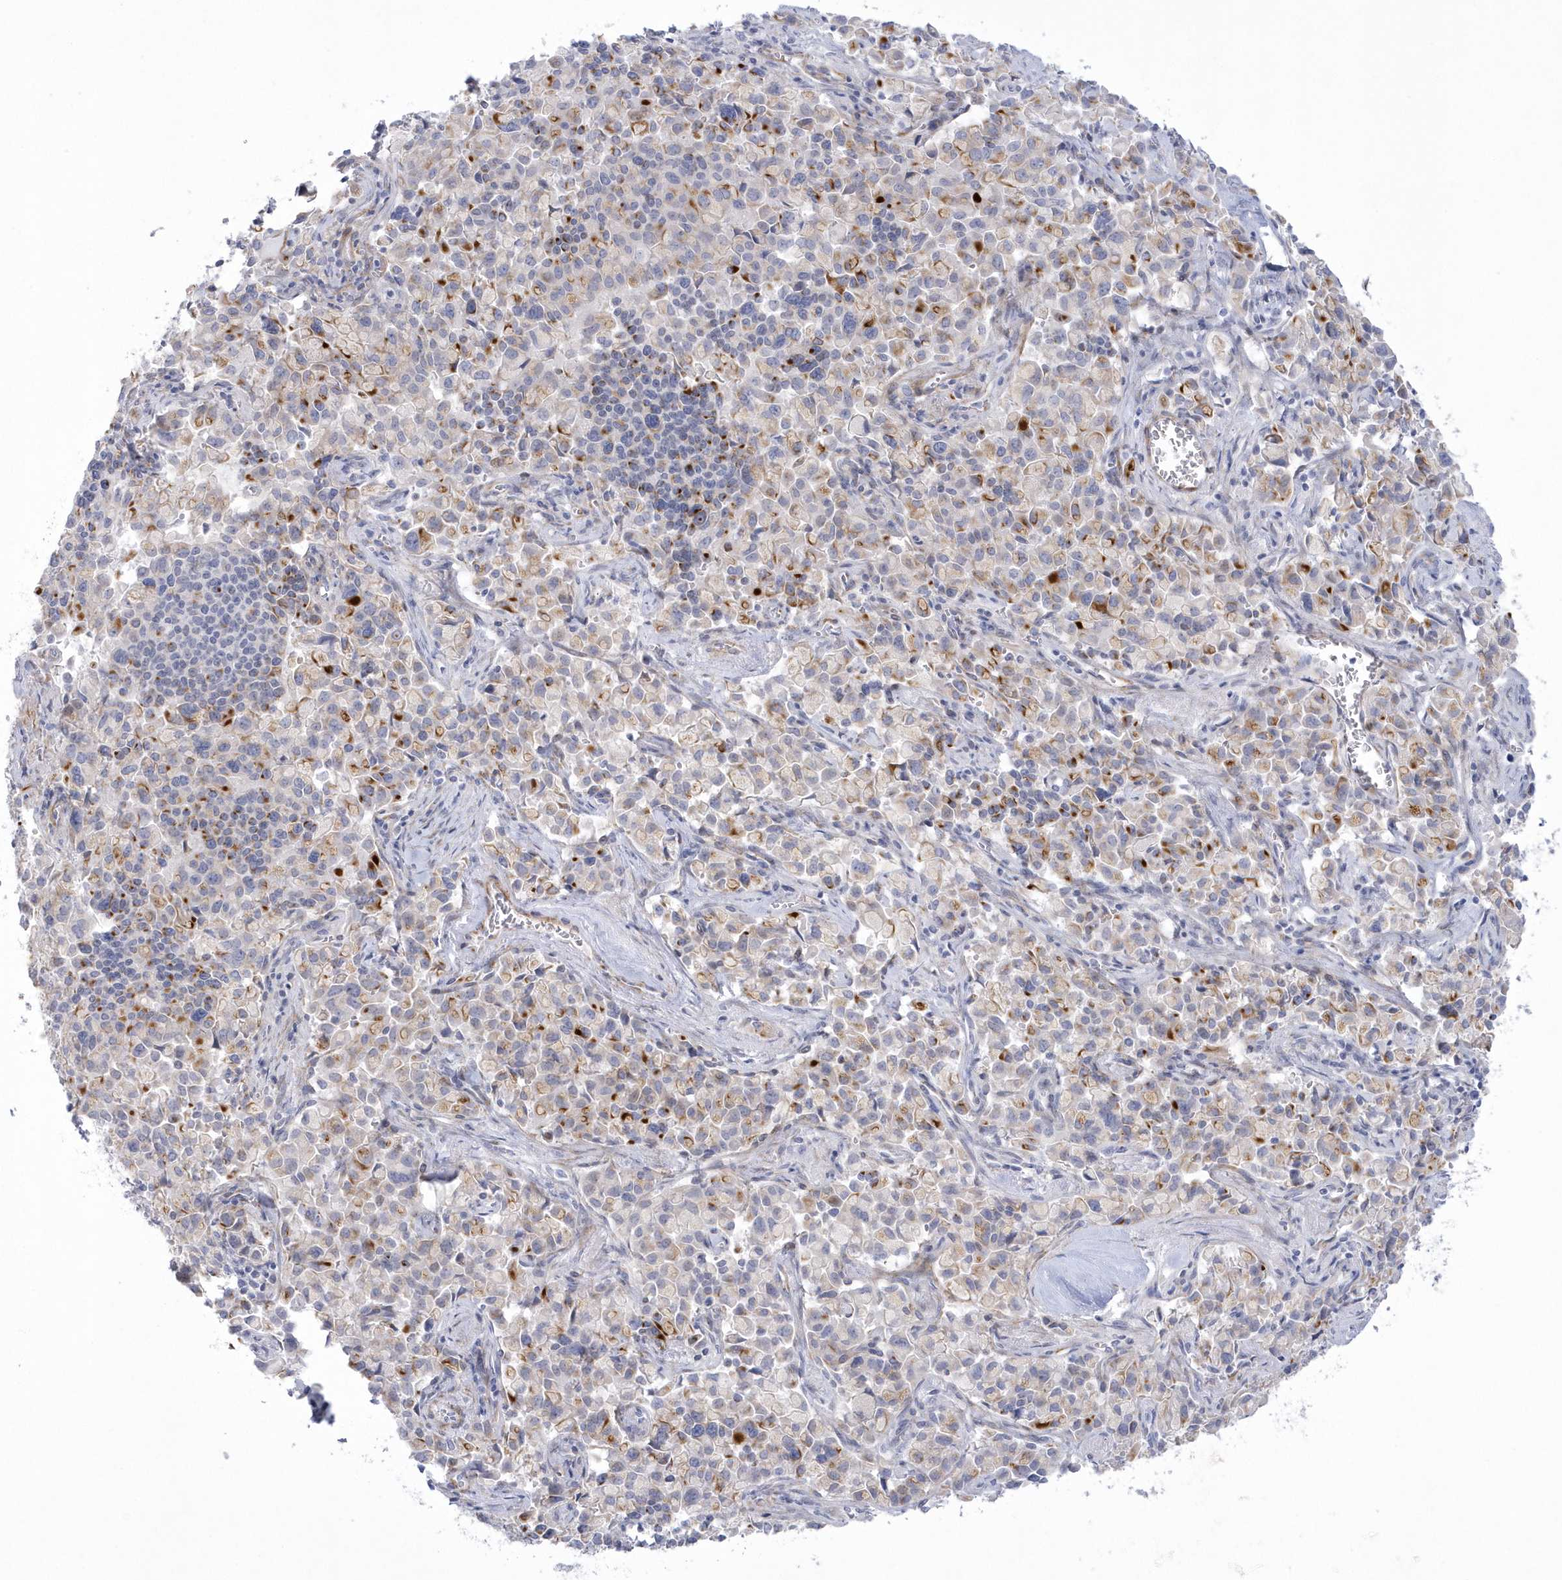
{"staining": {"intensity": "moderate", "quantity": "25%-75%", "location": "cytoplasmic/membranous"}, "tissue": "pancreatic cancer", "cell_type": "Tumor cells", "image_type": "cancer", "snomed": [{"axis": "morphology", "description": "Adenocarcinoma, NOS"}, {"axis": "topography", "description": "Pancreas"}], "caption": "DAB immunohistochemical staining of human adenocarcinoma (pancreatic) shows moderate cytoplasmic/membranous protein positivity in about 25%-75% of tumor cells.", "gene": "WDR27", "patient": {"sex": "male", "age": 65}}